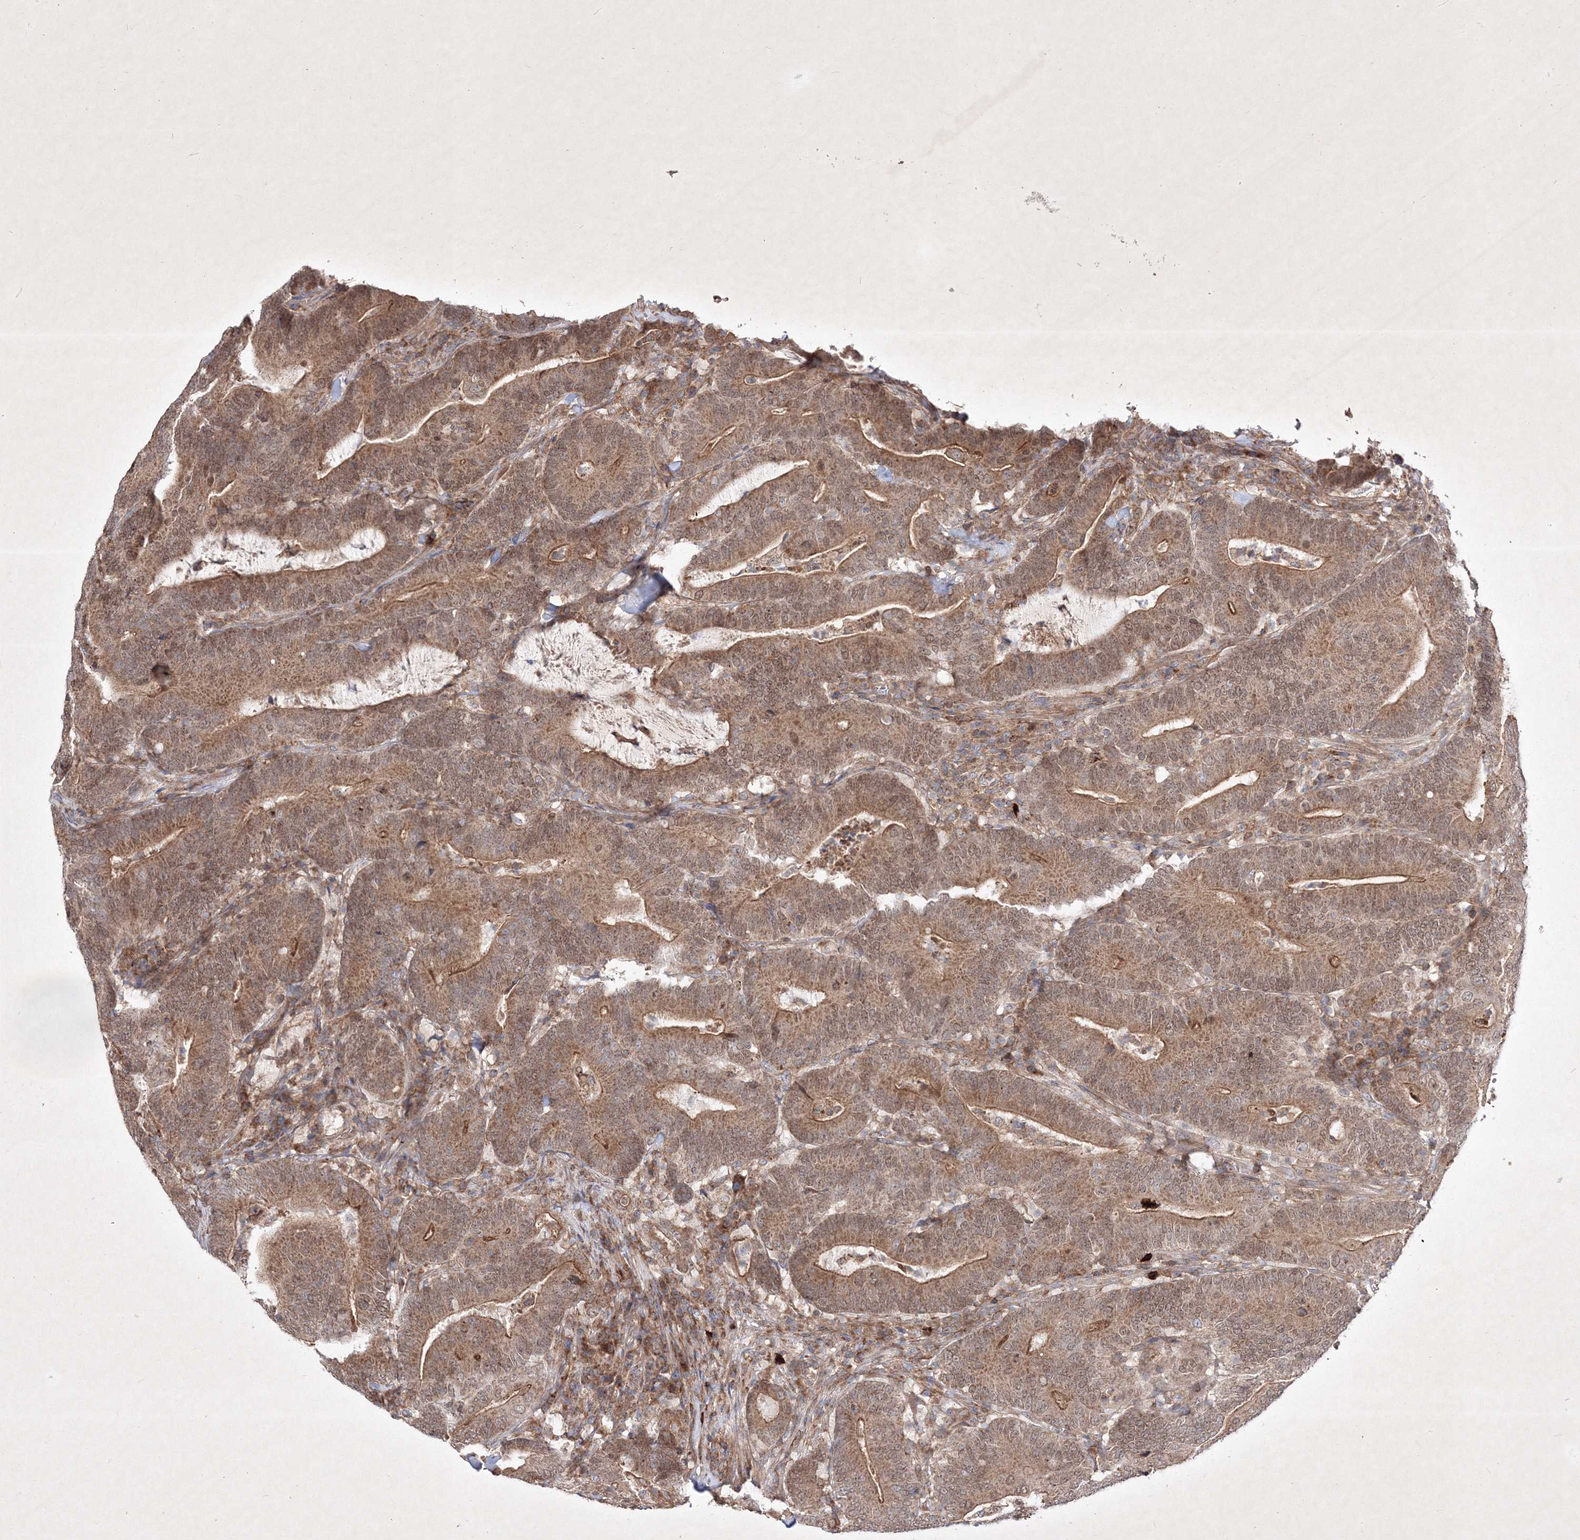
{"staining": {"intensity": "moderate", "quantity": ">75%", "location": "cytoplasmic/membranous,nuclear"}, "tissue": "colorectal cancer", "cell_type": "Tumor cells", "image_type": "cancer", "snomed": [{"axis": "morphology", "description": "Adenocarcinoma, NOS"}, {"axis": "topography", "description": "Colon"}], "caption": "Immunohistochemical staining of human colorectal cancer (adenocarcinoma) exhibits medium levels of moderate cytoplasmic/membranous and nuclear protein positivity in about >75% of tumor cells.", "gene": "OPA1", "patient": {"sex": "female", "age": 66}}